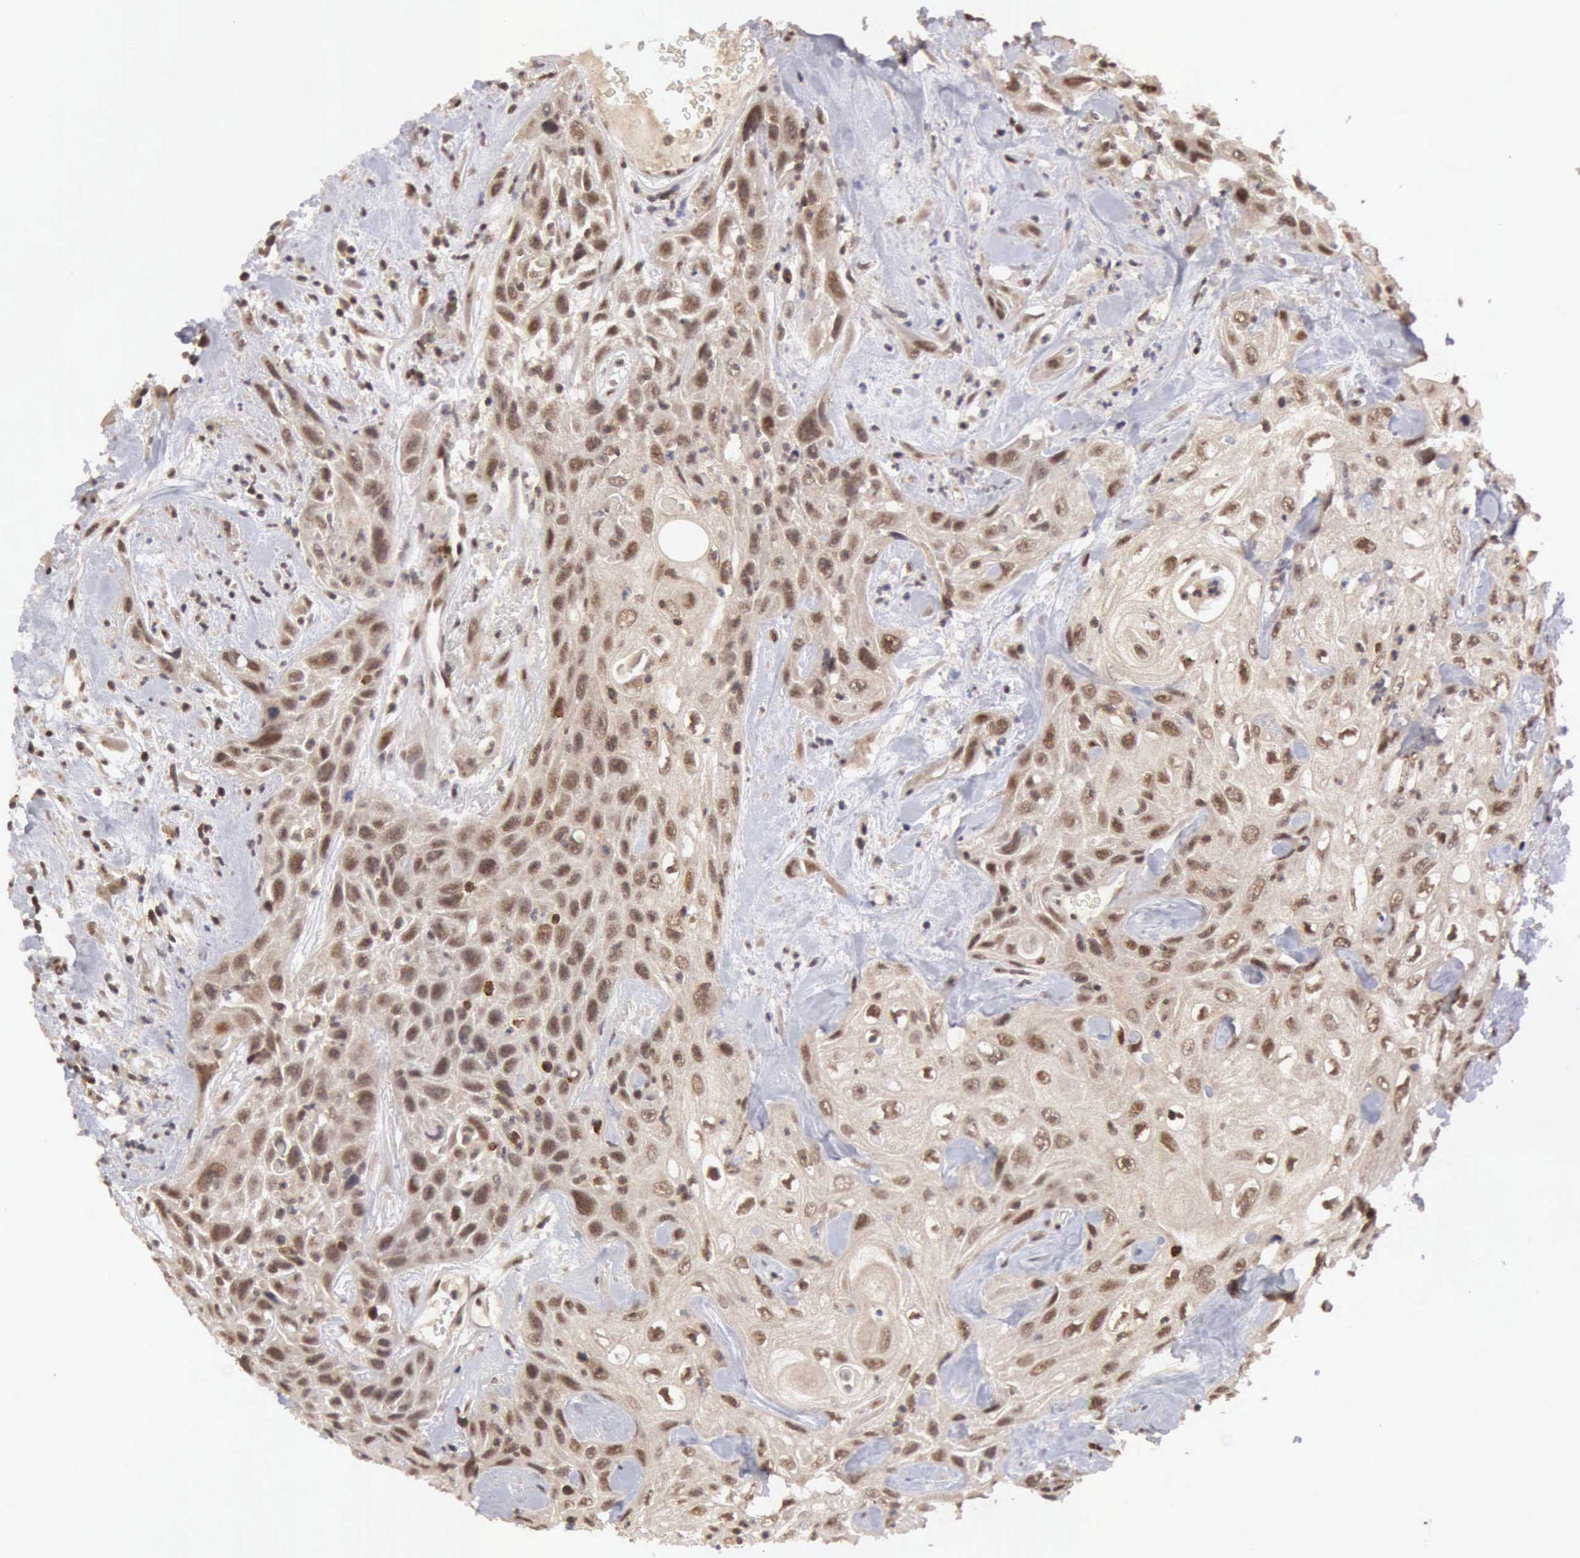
{"staining": {"intensity": "moderate", "quantity": ">75%", "location": "nuclear"}, "tissue": "urothelial cancer", "cell_type": "Tumor cells", "image_type": "cancer", "snomed": [{"axis": "morphology", "description": "Urothelial carcinoma, High grade"}, {"axis": "topography", "description": "Urinary bladder"}], "caption": "The immunohistochemical stain labels moderate nuclear staining in tumor cells of high-grade urothelial carcinoma tissue.", "gene": "CDKN2A", "patient": {"sex": "female", "age": 84}}